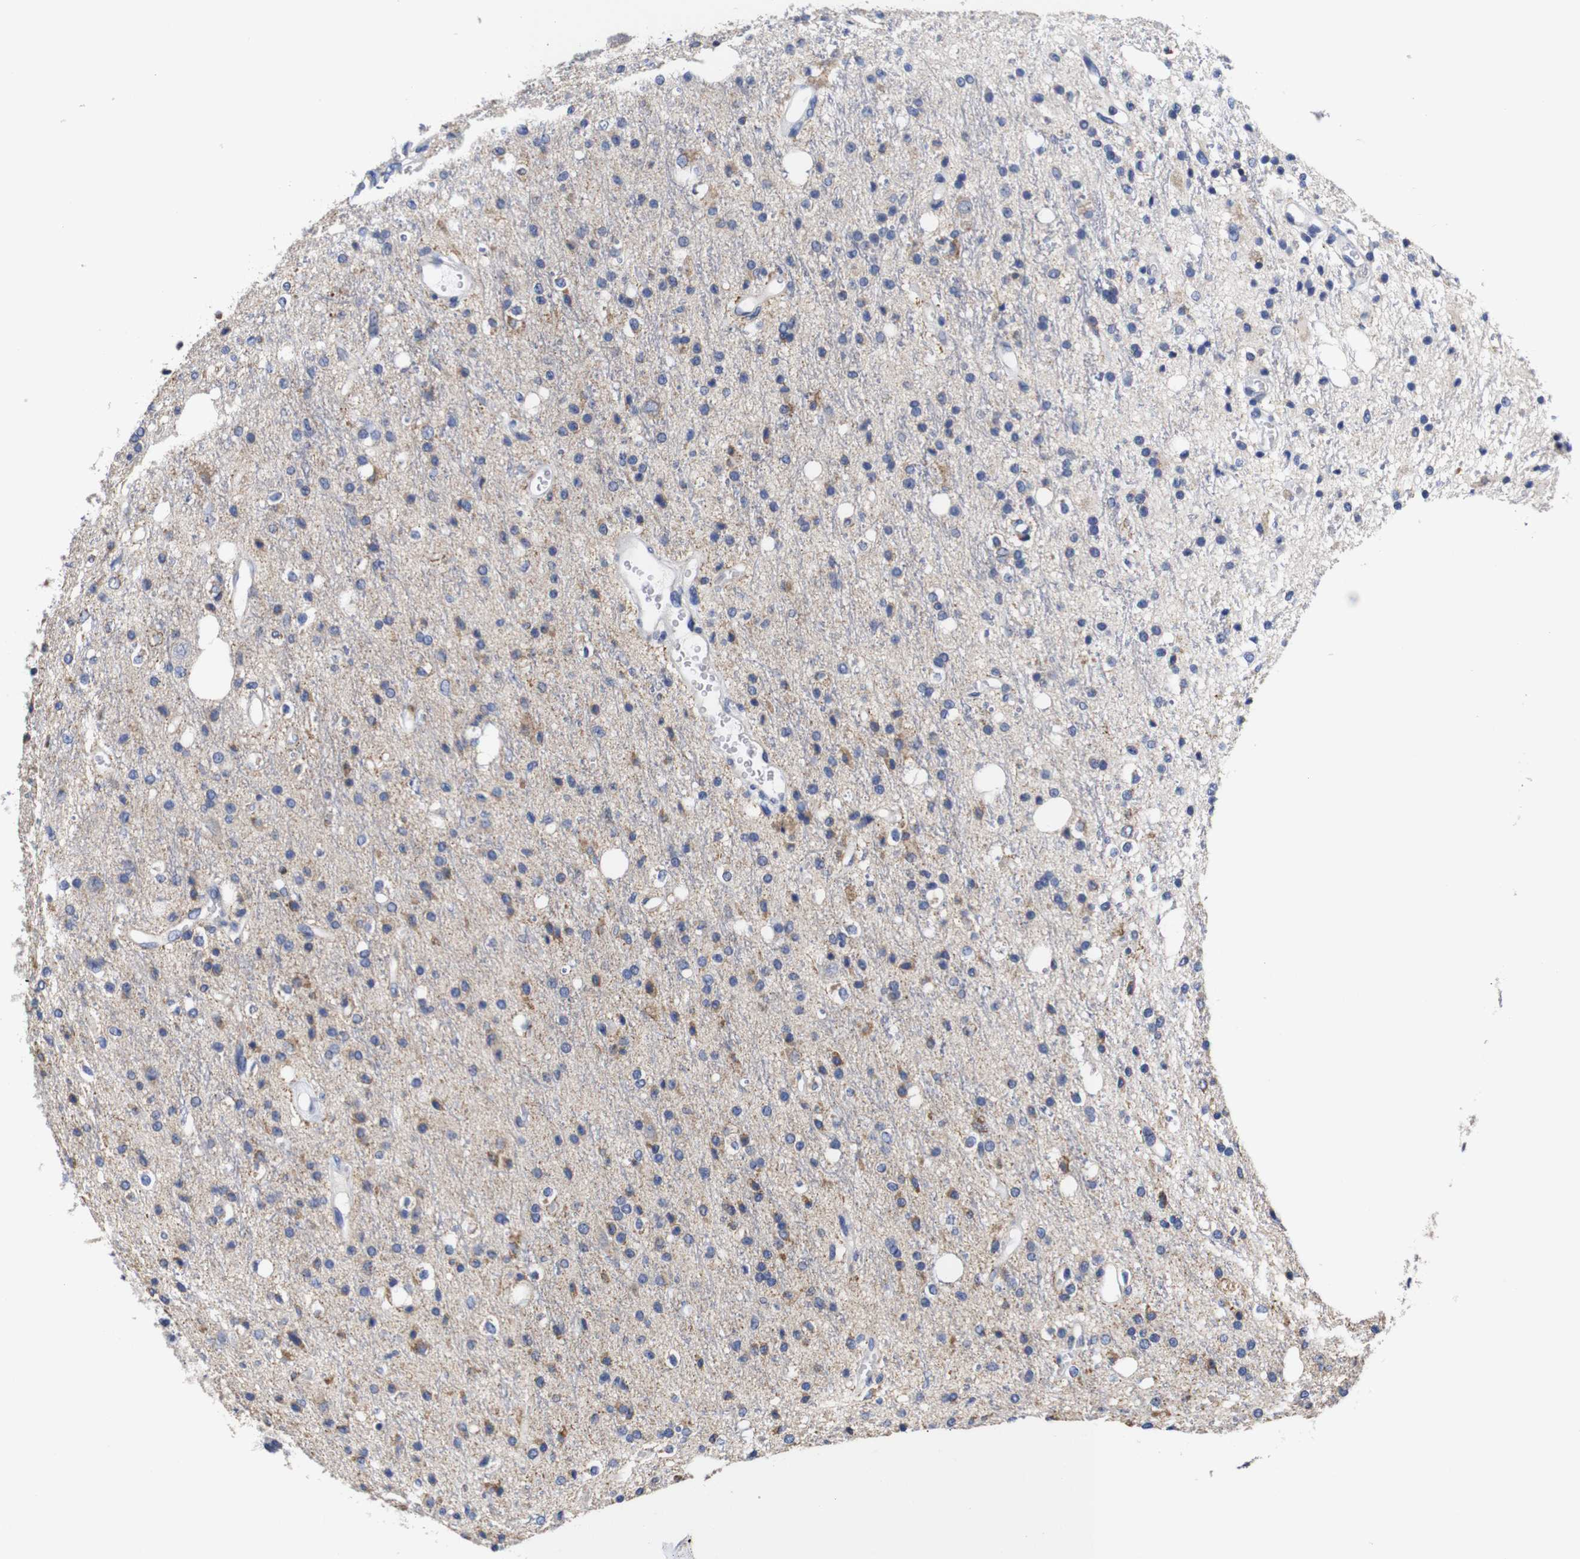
{"staining": {"intensity": "moderate", "quantity": "<25%", "location": "cytoplasmic/membranous"}, "tissue": "glioma", "cell_type": "Tumor cells", "image_type": "cancer", "snomed": [{"axis": "morphology", "description": "Glioma, malignant, High grade"}, {"axis": "topography", "description": "Brain"}], "caption": "IHC (DAB (3,3'-diaminobenzidine)) staining of malignant glioma (high-grade) displays moderate cytoplasmic/membranous protein positivity in approximately <25% of tumor cells.", "gene": "OPN3", "patient": {"sex": "male", "age": 47}}